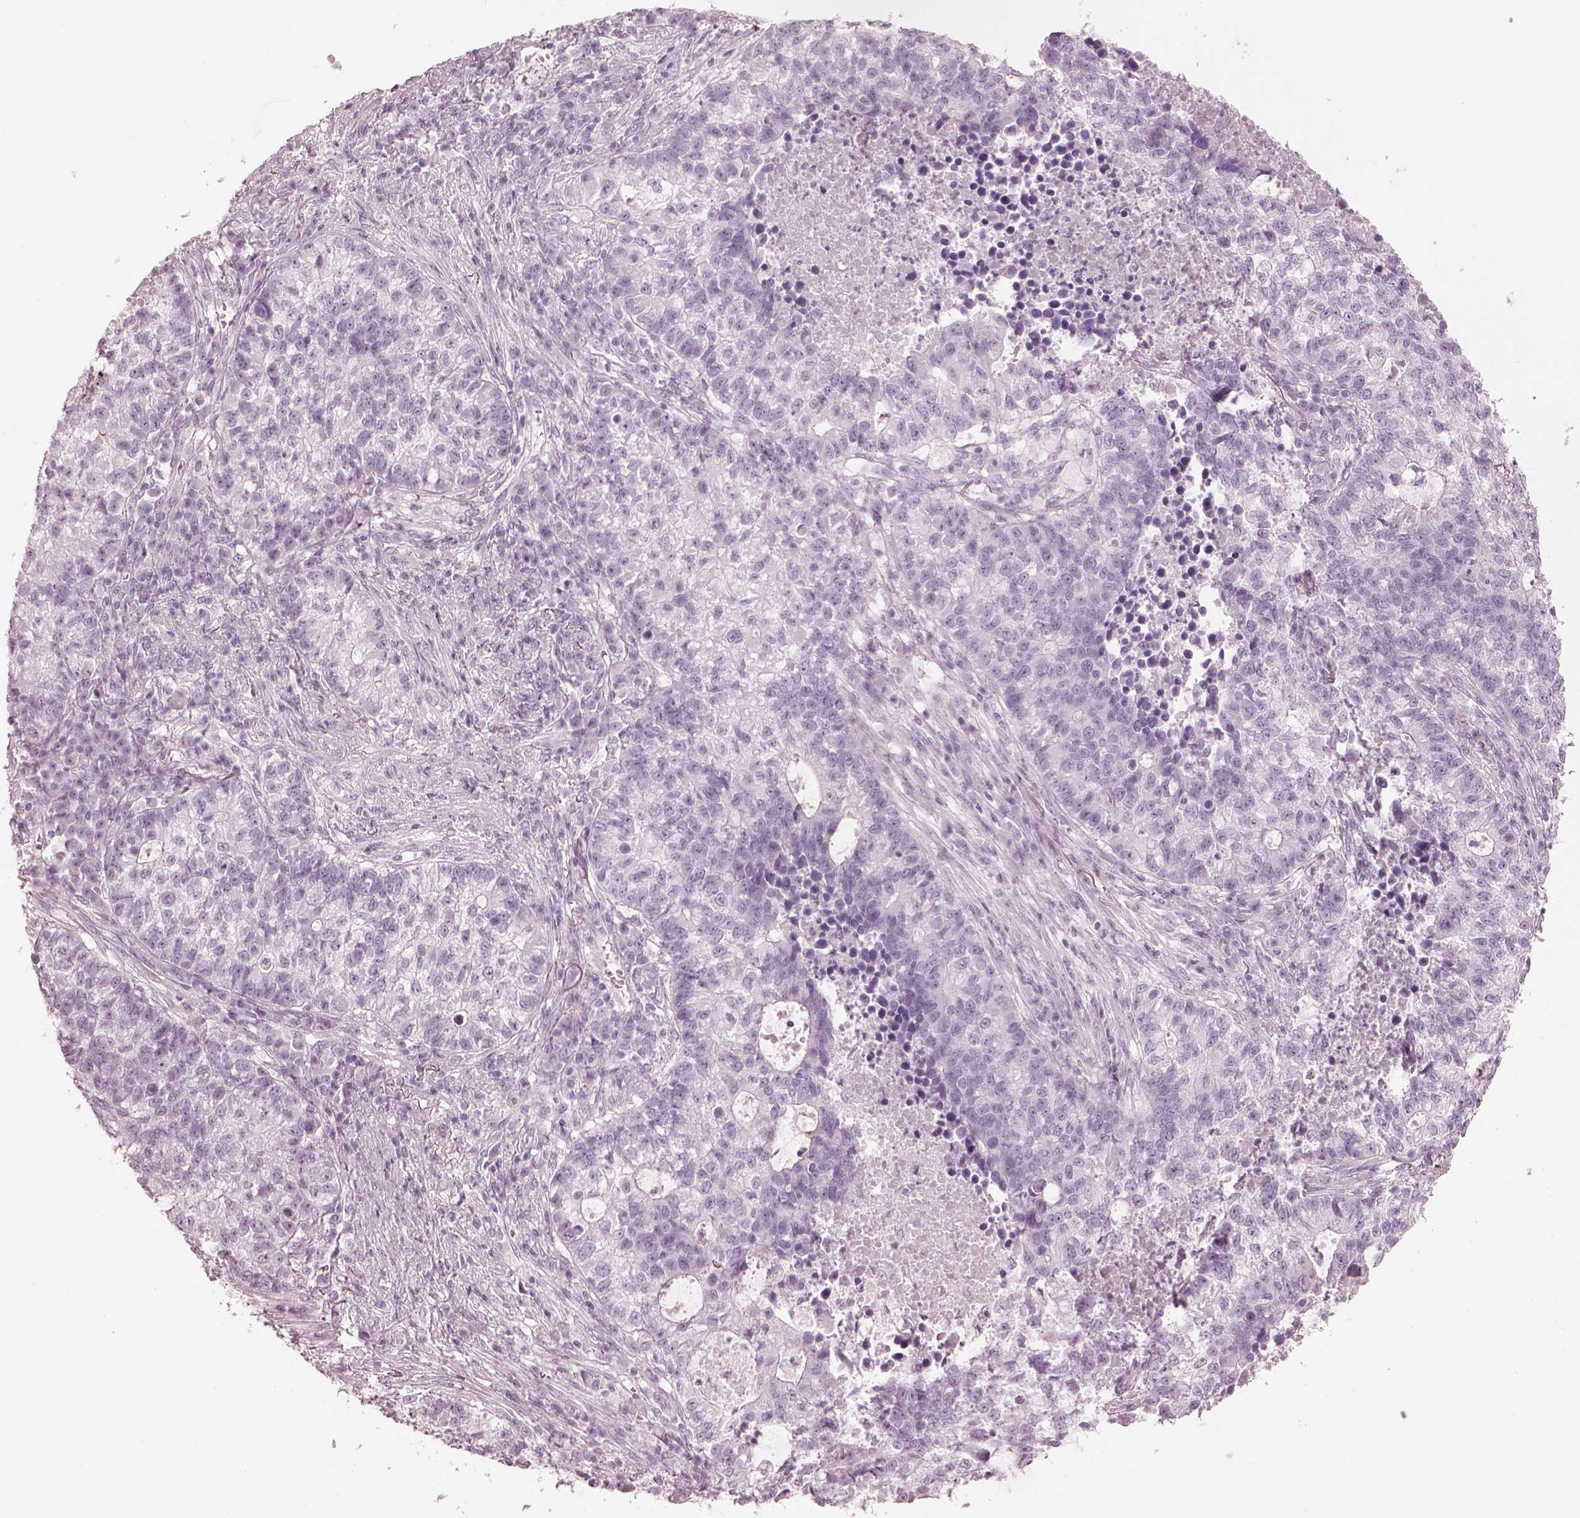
{"staining": {"intensity": "negative", "quantity": "none", "location": "none"}, "tissue": "lung cancer", "cell_type": "Tumor cells", "image_type": "cancer", "snomed": [{"axis": "morphology", "description": "Adenocarcinoma, NOS"}, {"axis": "topography", "description": "Lung"}], "caption": "The immunohistochemistry photomicrograph has no significant expression in tumor cells of adenocarcinoma (lung) tissue.", "gene": "OPN4", "patient": {"sex": "male", "age": 57}}